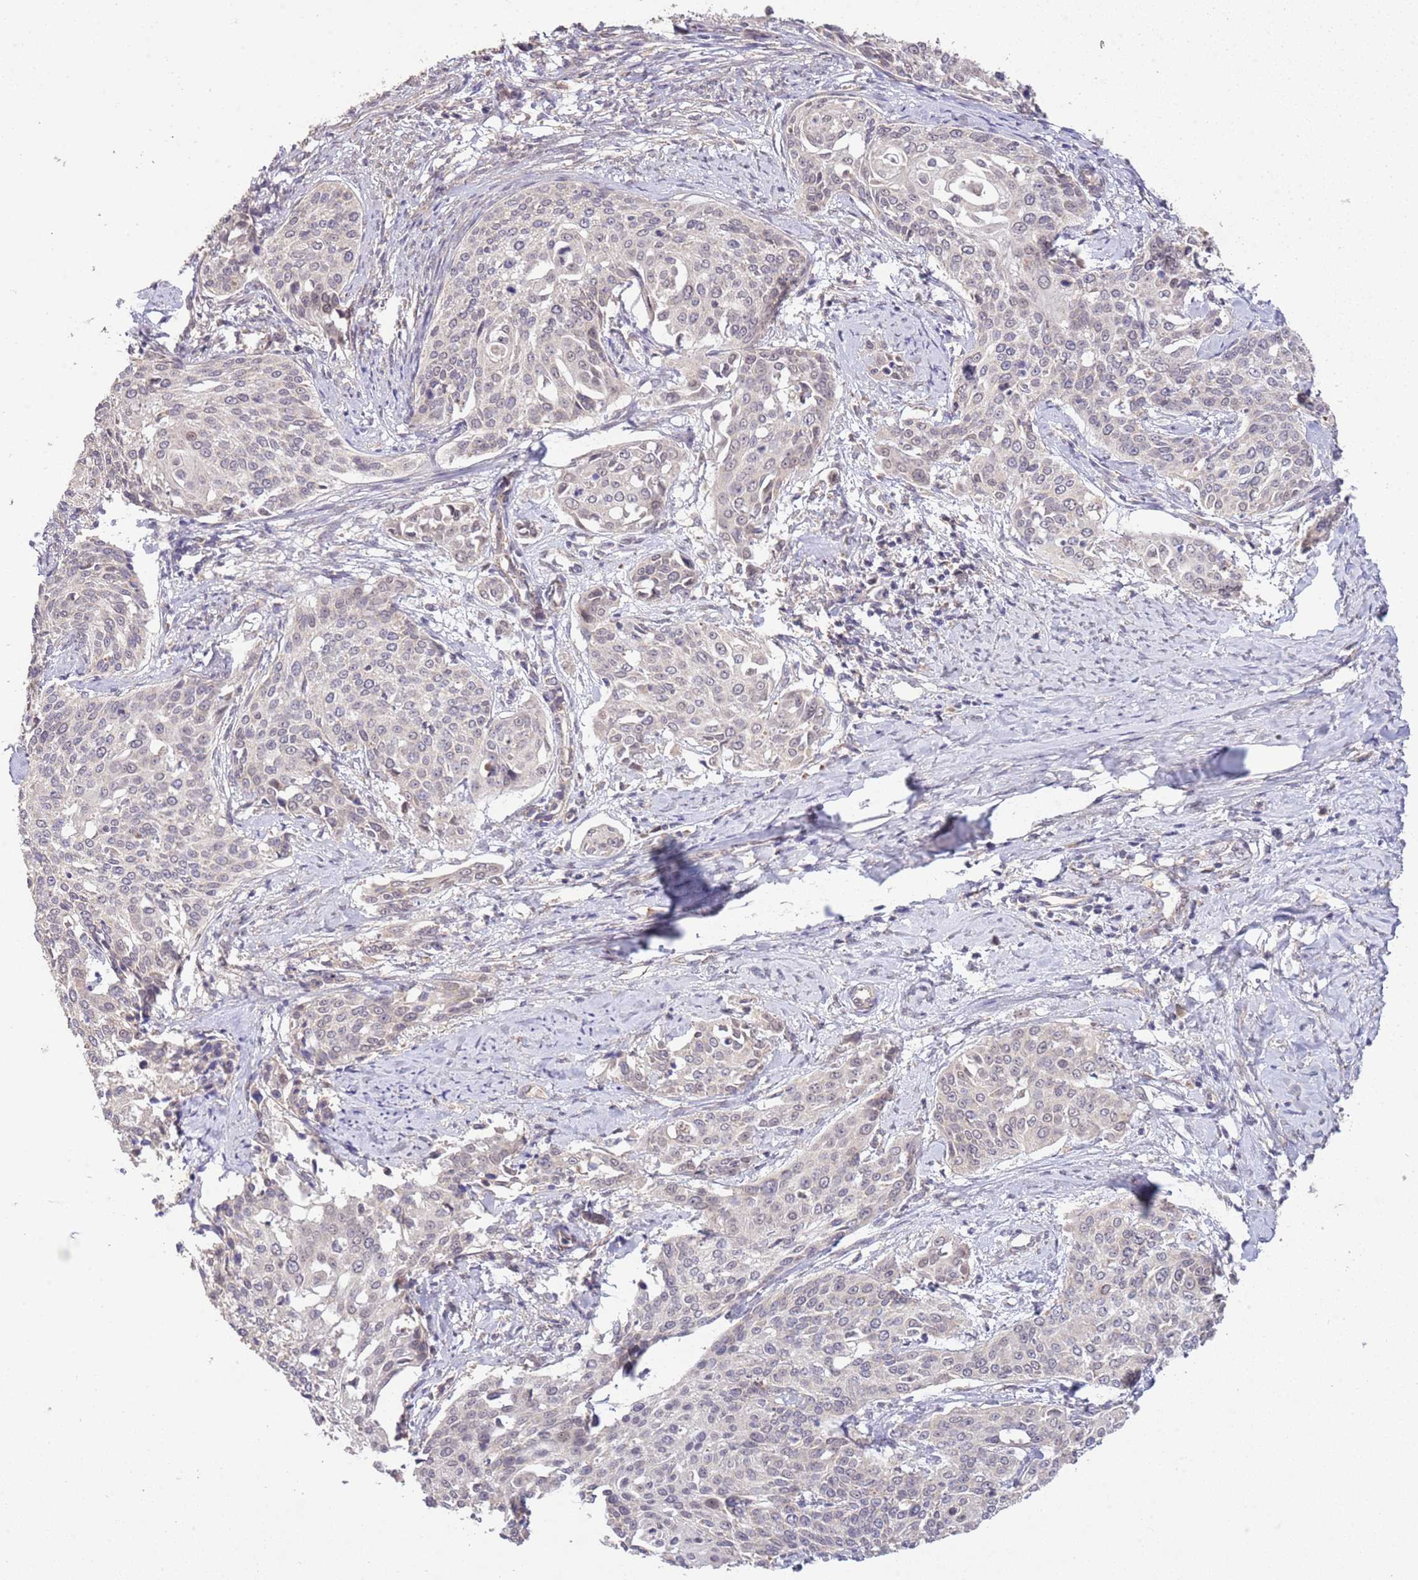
{"staining": {"intensity": "negative", "quantity": "none", "location": "none"}, "tissue": "cervical cancer", "cell_type": "Tumor cells", "image_type": "cancer", "snomed": [{"axis": "morphology", "description": "Squamous cell carcinoma, NOS"}, {"axis": "topography", "description": "Cervix"}], "caption": "Human squamous cell carcinoma (cervical) stained for a protein using immunohistochemistry (IHC) exhibits no expression in tumor cells.", "gene": "IVD", "patient": {"sex": "female", "age": 44}}